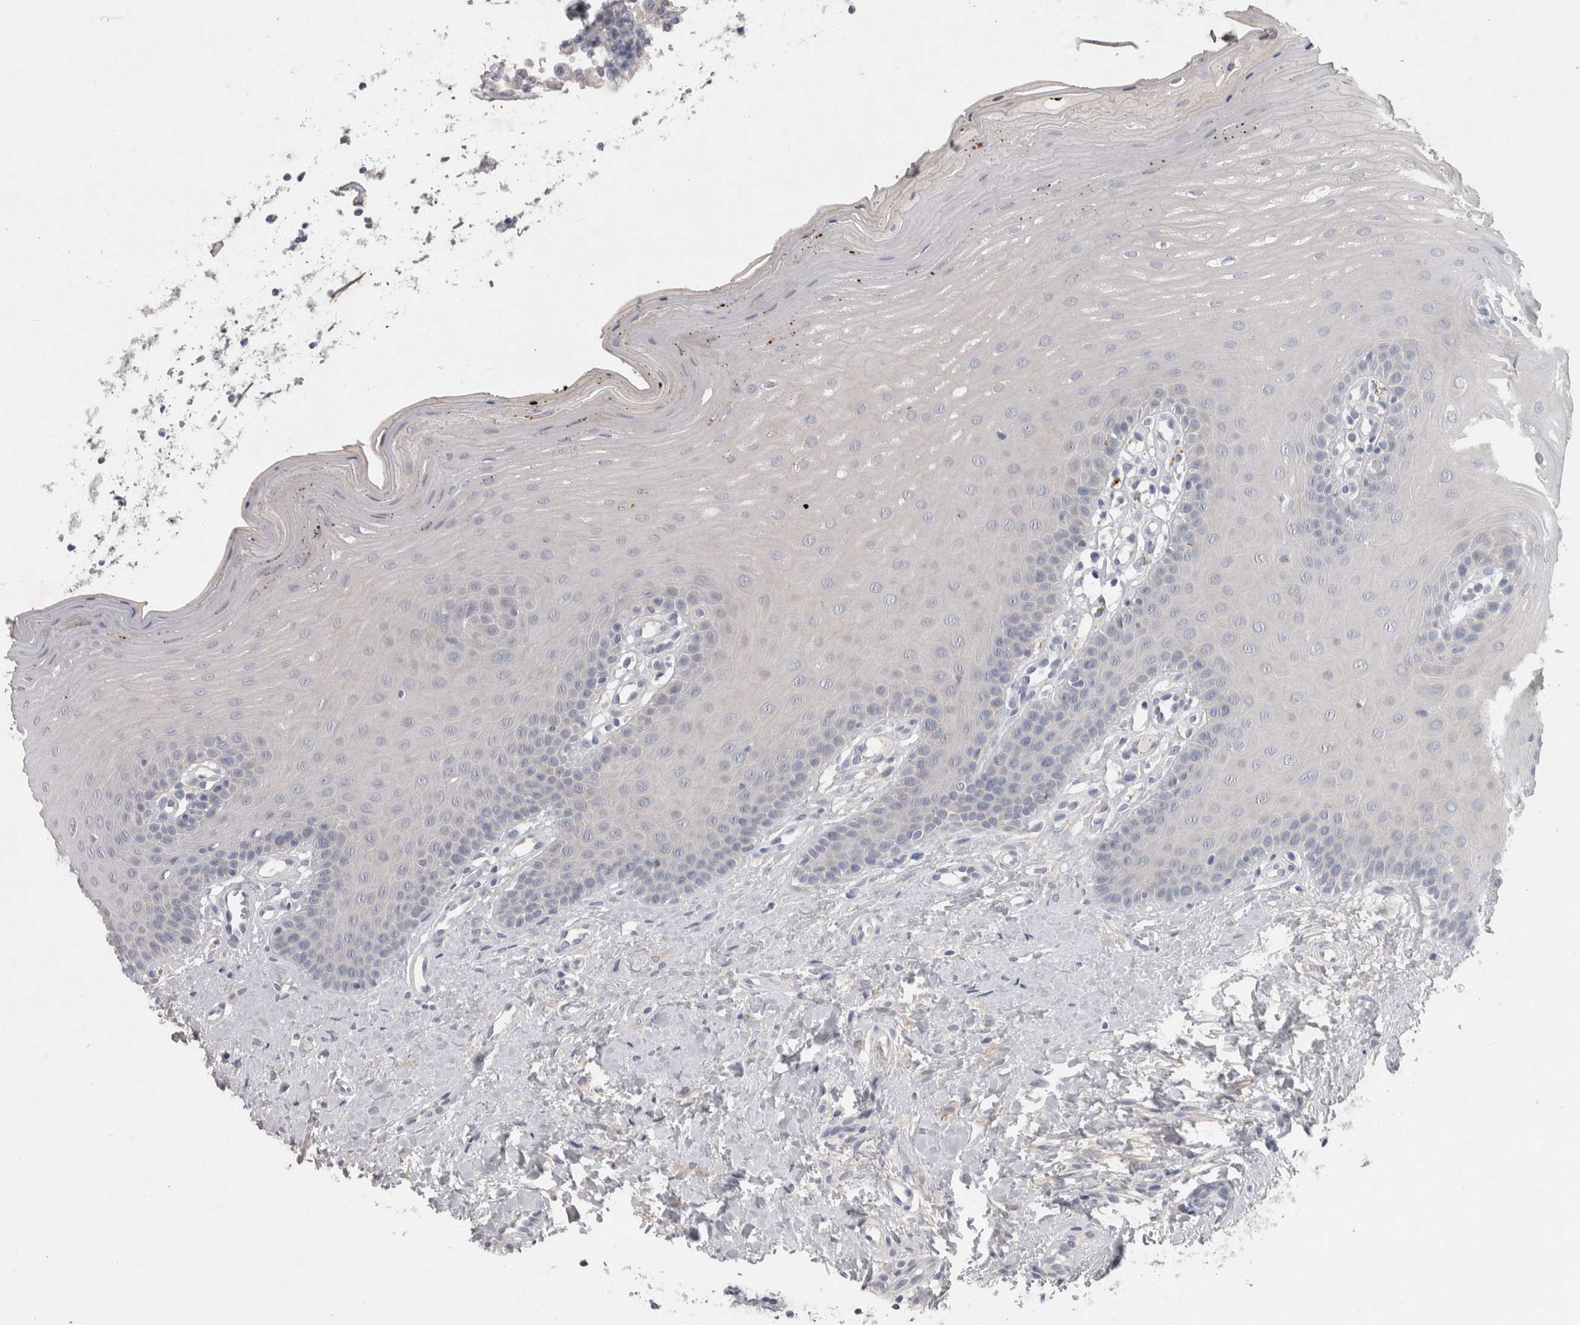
{"staining": {"intensity": "negative", "quantity": "none", "location": "none"}, "tissue": "oral mucosa", "cell_type": "Squamous epithelial cells", "image_type": "normal", "snomed": [{"axis": "morphology", "description": "Normal tissue, NOS"}, {"axis": "topography", "description": "Oral tissue"}], "caption": "Immunohistochemistry (IHC) image of normal human oral mucosa stained for a protein (brown), which shows no positivity in squamous epithelial cells.", "gene": "SLC22A11", "patient": {"sex": "female", "age": 39}}